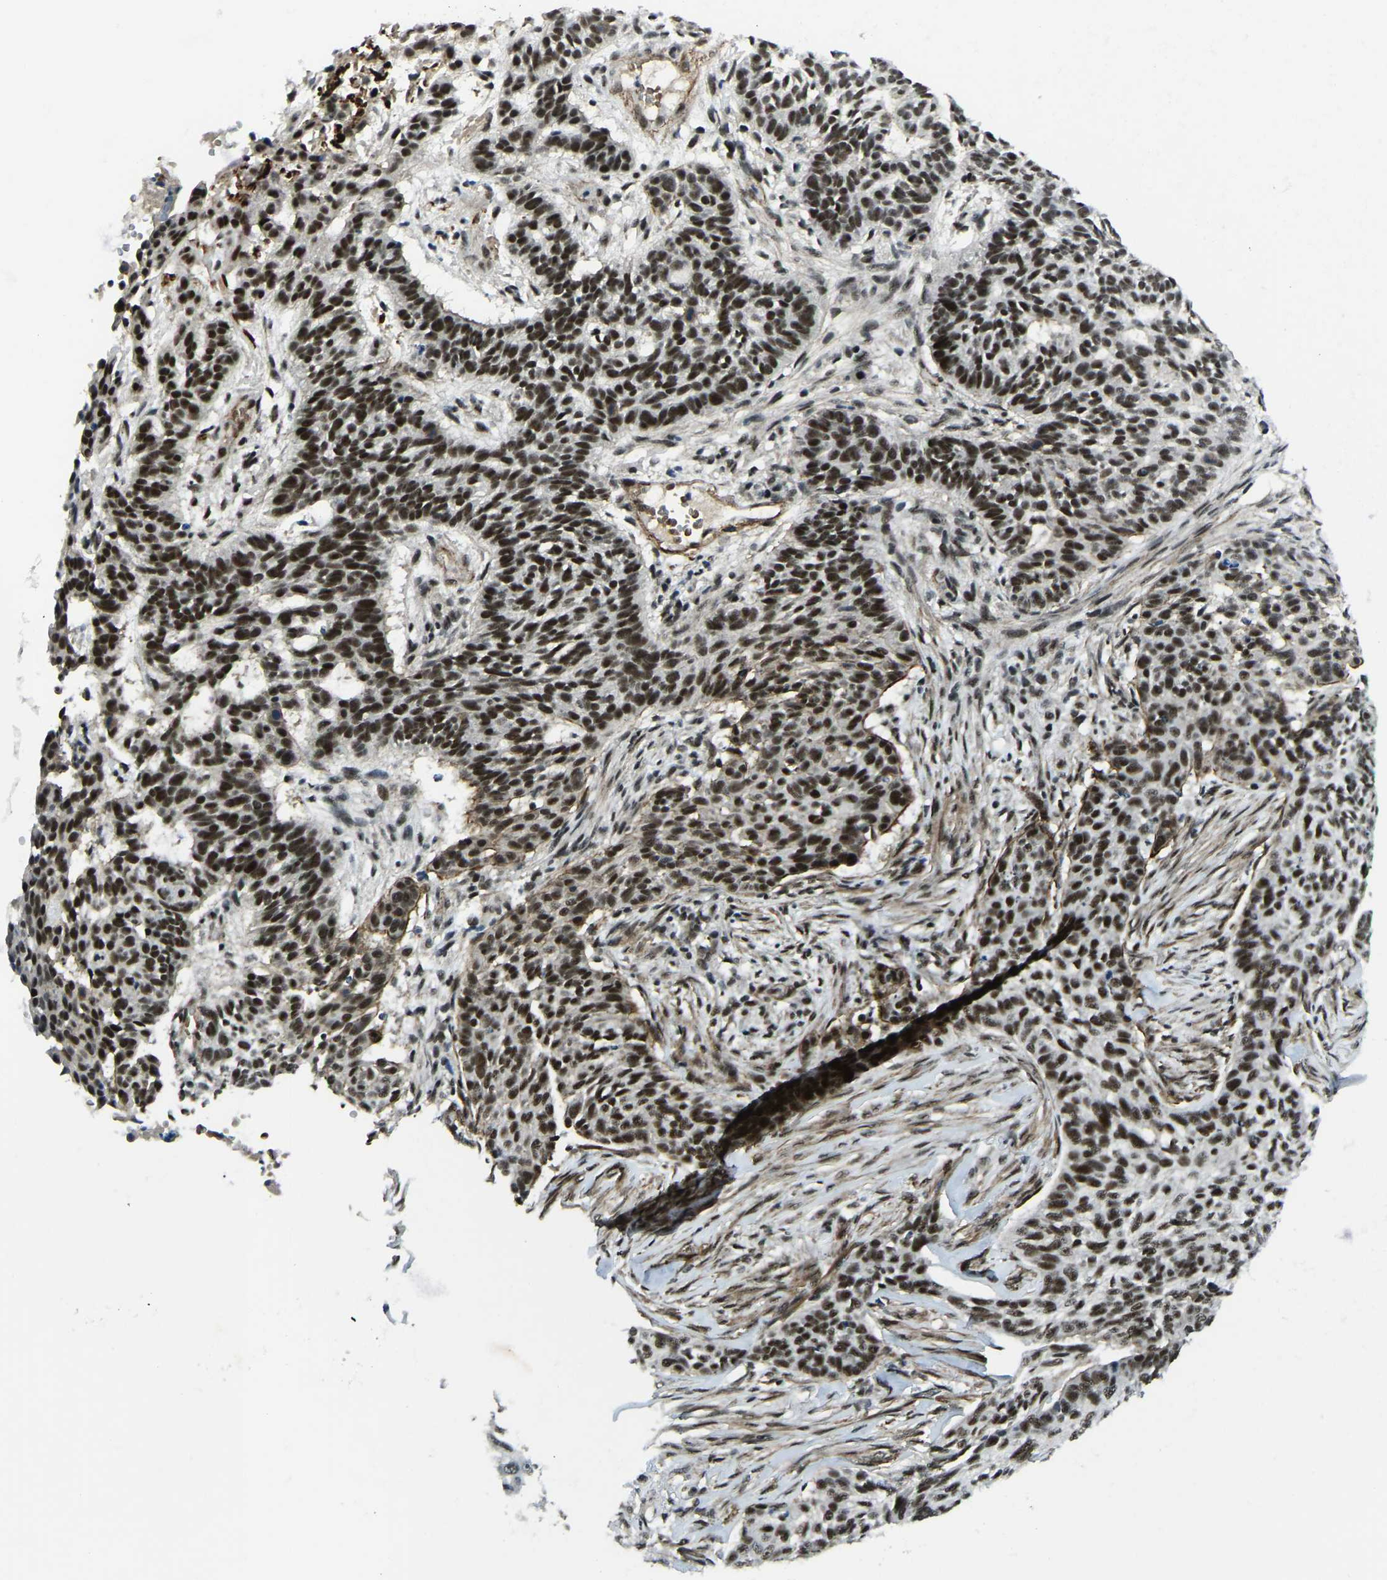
{"staining": {"intensity": "strong", "quantity": ">75%", "location": "nuclear"}, "tissue": "skin cancer", "cell_type": "Tumor cells", "image_type": "cancer", "snomed": [{"axis": "morphology", "description": "Basal cell carcinoma"}, {"axis": "topography", "description": "Skin"}], "caption": "Skin basal cell carcinoma was stained to show a protein in brown. There is high levels of strong nuclear positivity in approximately >75% of tumor cells. (IHC, brightfield microscopy, high magnification).", "gene": "PRCC", "patient": {"sex": "male", "age": 85}}